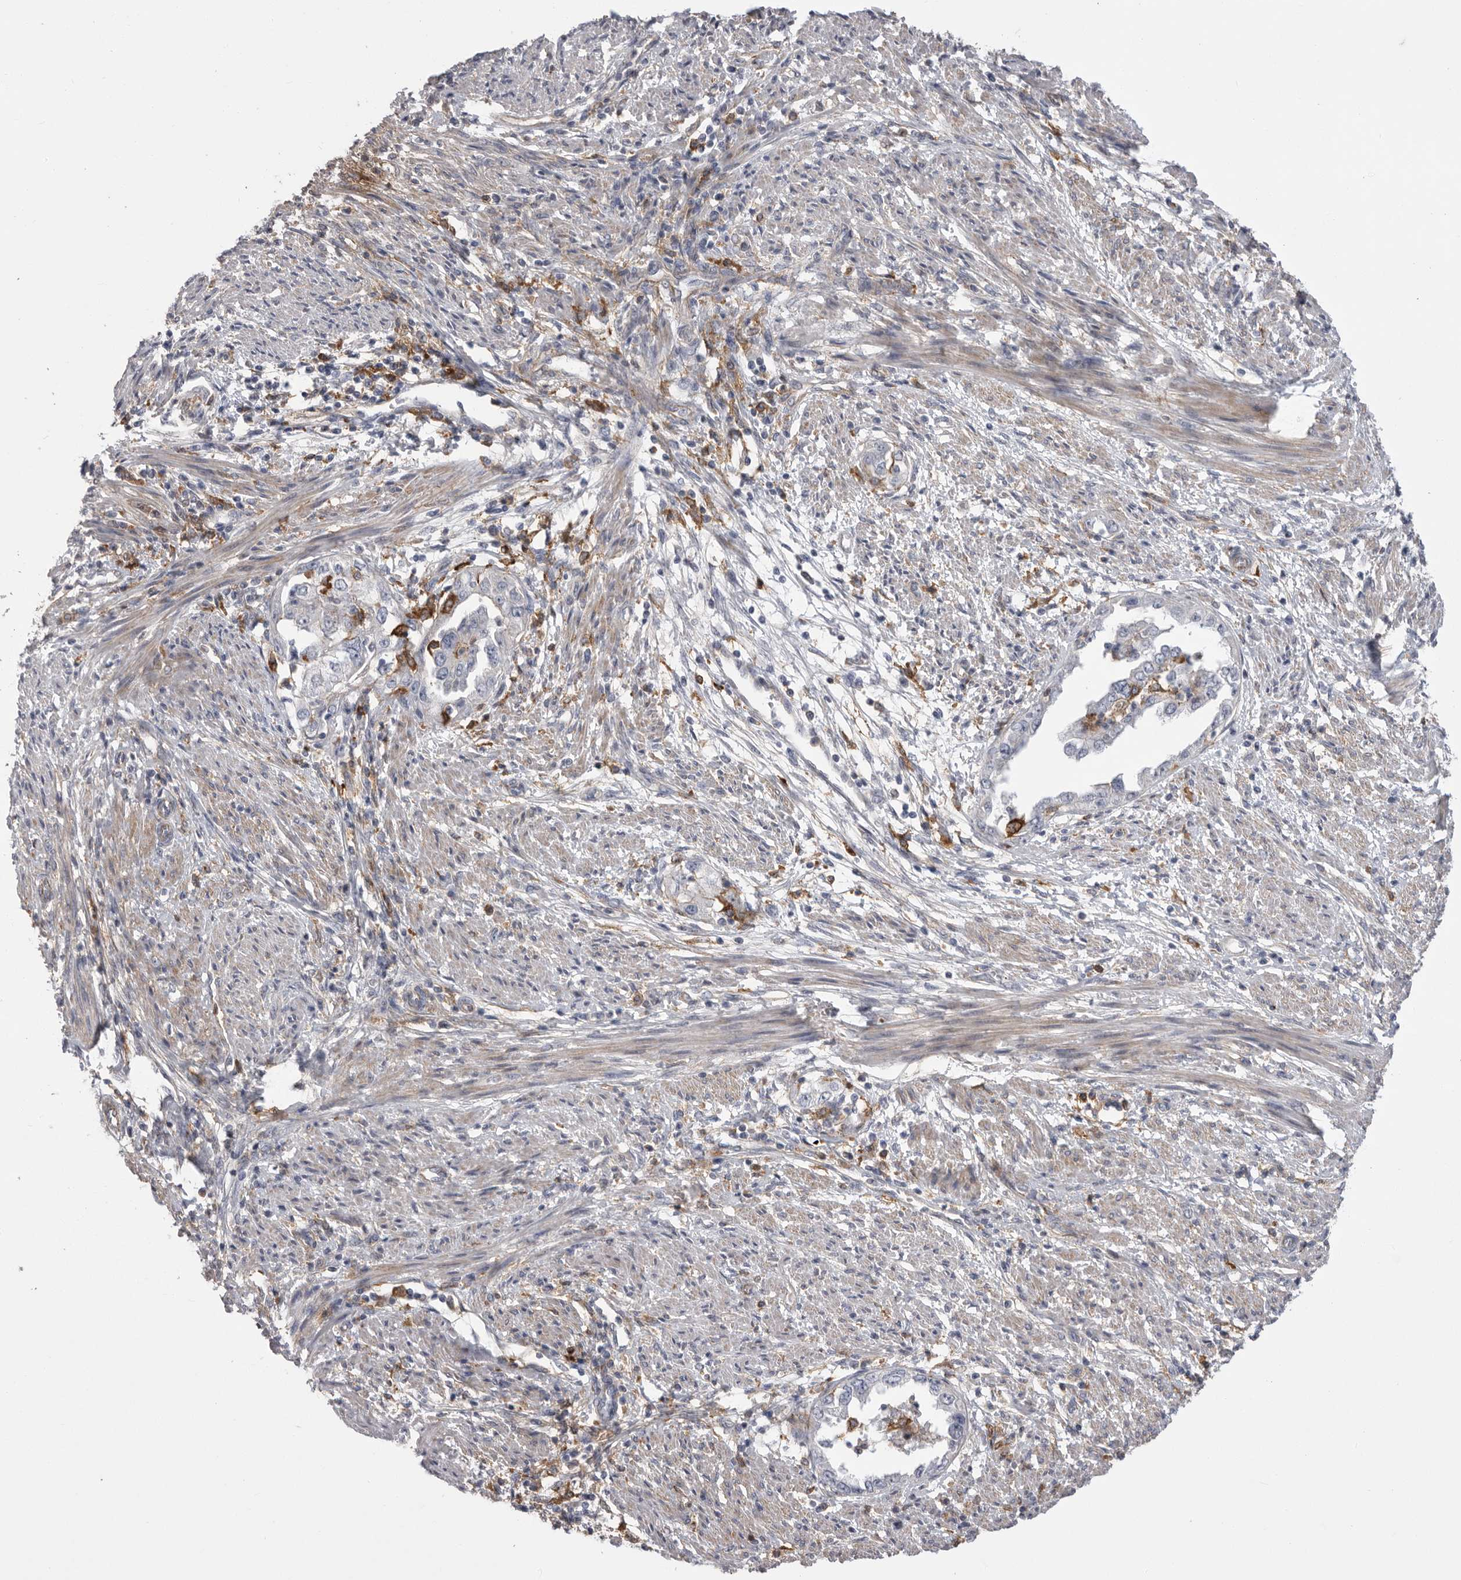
{"staining": {"intensity": "negative", "quantity": "none", "location": "none"}, "tissue": "endometrial cancer", "cell_type": "Tumor cells", "image_type": "cancer", "snomed": [{"axis": "morphology", "description": "Adenocarcinoma, NOS"}, {"axis": "topography", "description": "Endometrium"}], "caption": "Immunohistochemical staining of human endometrial cancer demonstrates no significant expression in tumor cells.", "gene": "SIGLEC10", "patient": {"sex": "female", "age": 85}}